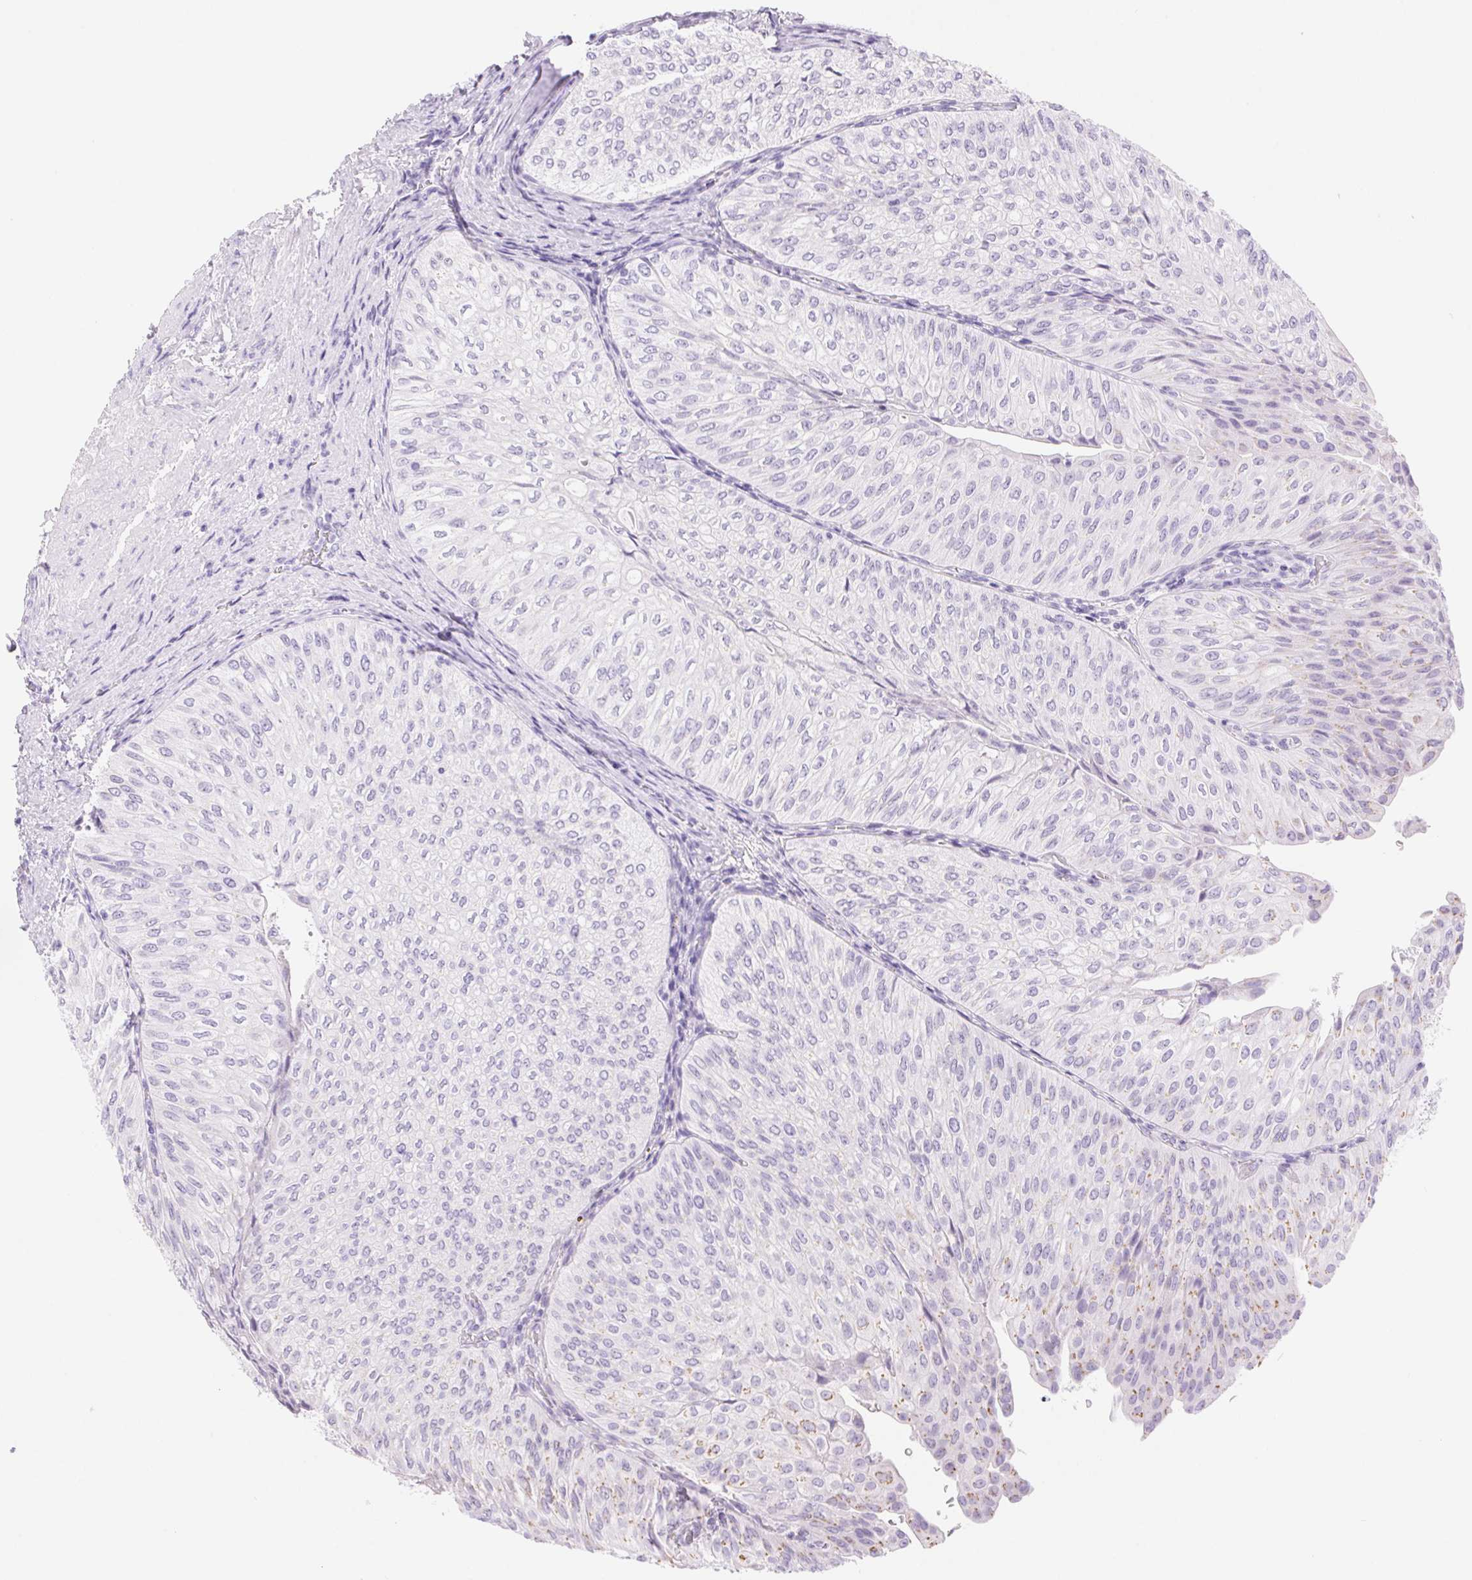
{"staining": {"intensity": "moderate", "quantity": "<25%", "location": "cytoplasmic/membranous"}, "tissue": "urothelial cancer", "cell_type": "Tumor cells", "image_type": "cancer", "snomed": [{"axis": "morphology", "description": "Urothelial carcinoma, NOS"}, {"axis": "topography", "description": "Urinary bladder"}], "caption": "Immunohistochemical staining of urothelial cancer shows low levels of moderate cytoplasmic/membranous protein positivity in about <25% of tumor cells.", "gene": "SERPINB3", "patient": {"sex": "male", "age": 62}}